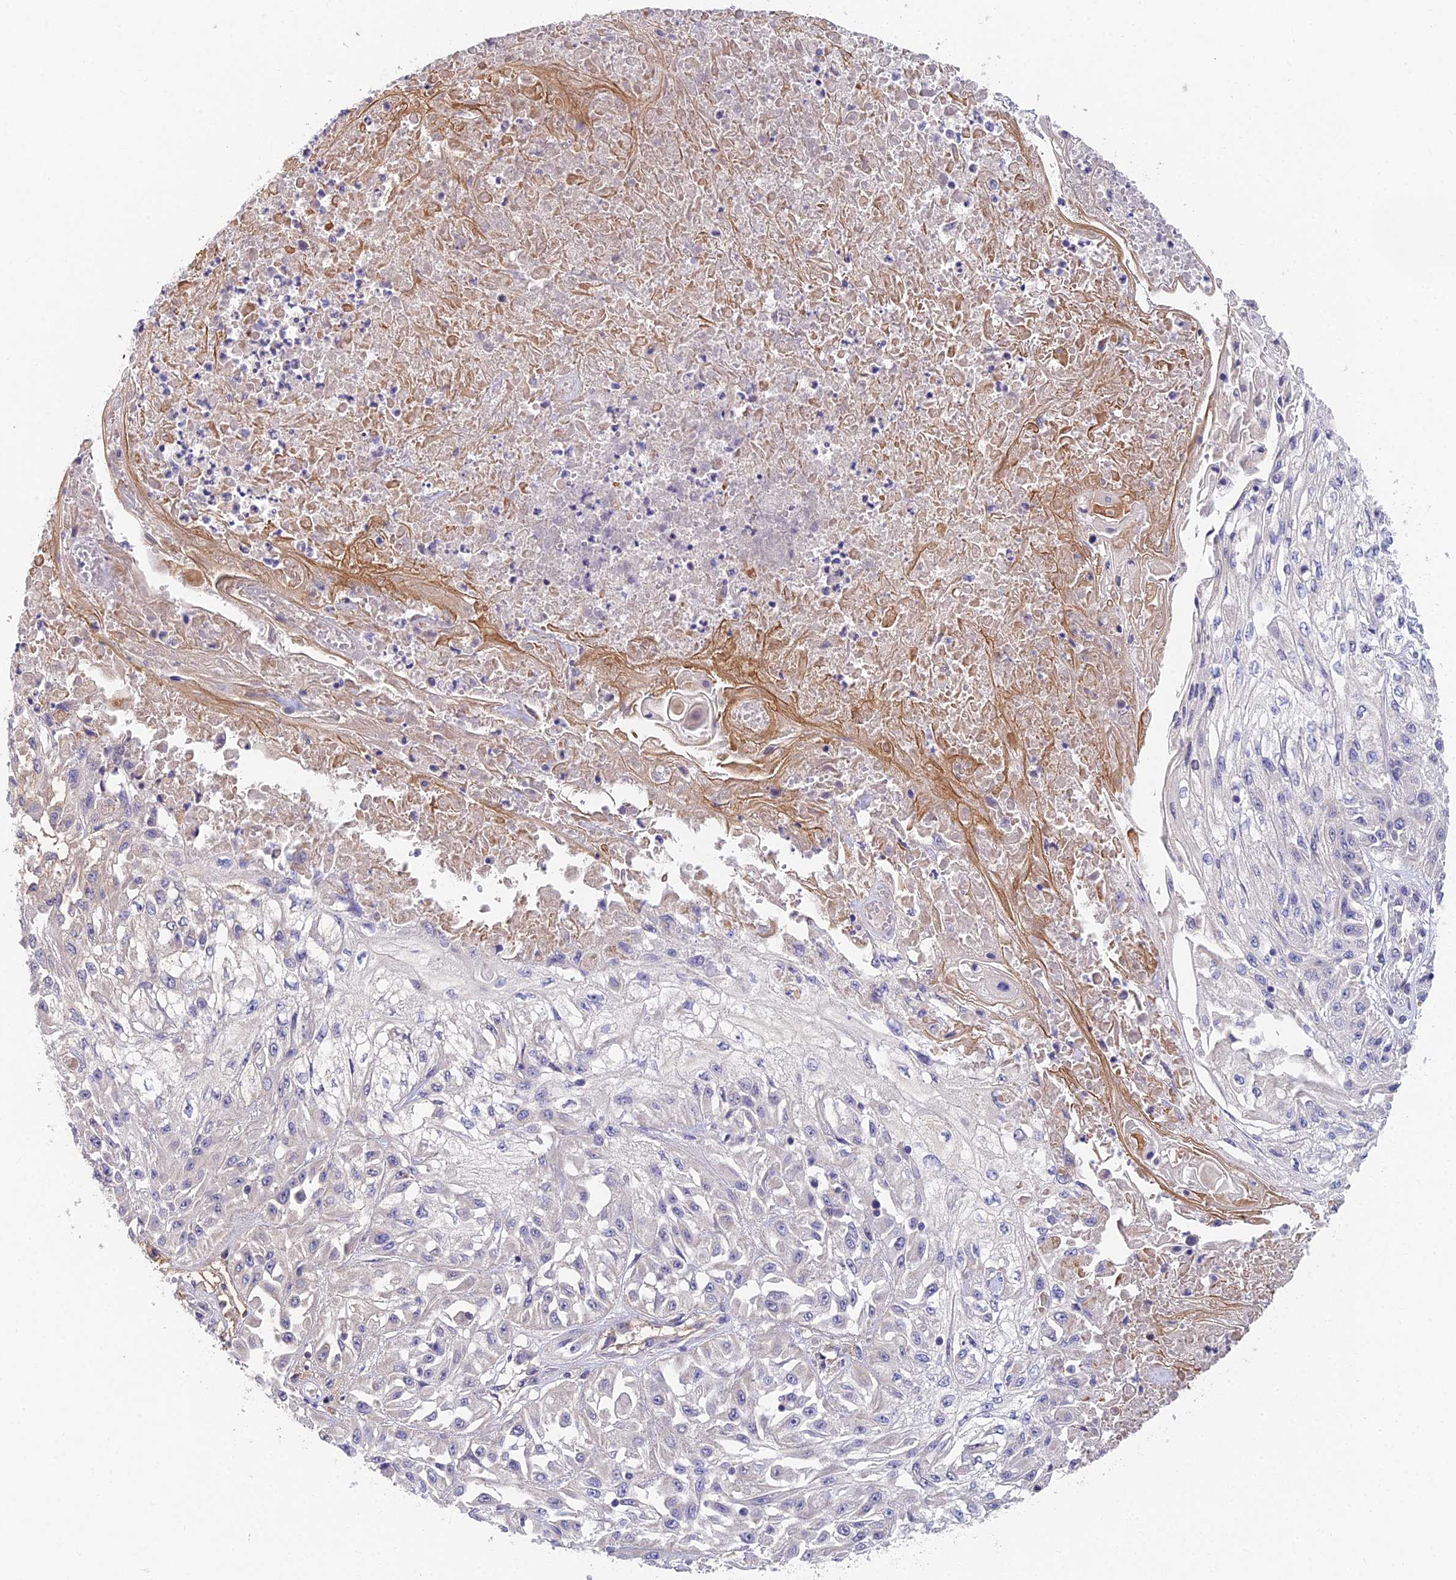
{"staining": {"intensity": "negative", "quantity": "none", "location": "none"}, "tissue": "skin cancer", "cell_type": "Tumor cells", "image_type": "cancer", "snomed": [{"axis": "morphology", "description": "Squamous cell carcinoma, NOS"}, {"axis": "morphology", "description": "Squamous cell carcinoma, metastatic, NOS"}, {"axis": "topography", "description": "Skin"}, {"axis": "topography", "description": "Lymph node"}], "caption": "This image is of skin cancer stained with immunohistochemistry (IHC) to label a protein in brown with the nuclei are counter-stained blue. There is no positivity in tumor cells.", "gene": "ADAMTS13", "patient": {"sex": "male", "age": 75}}